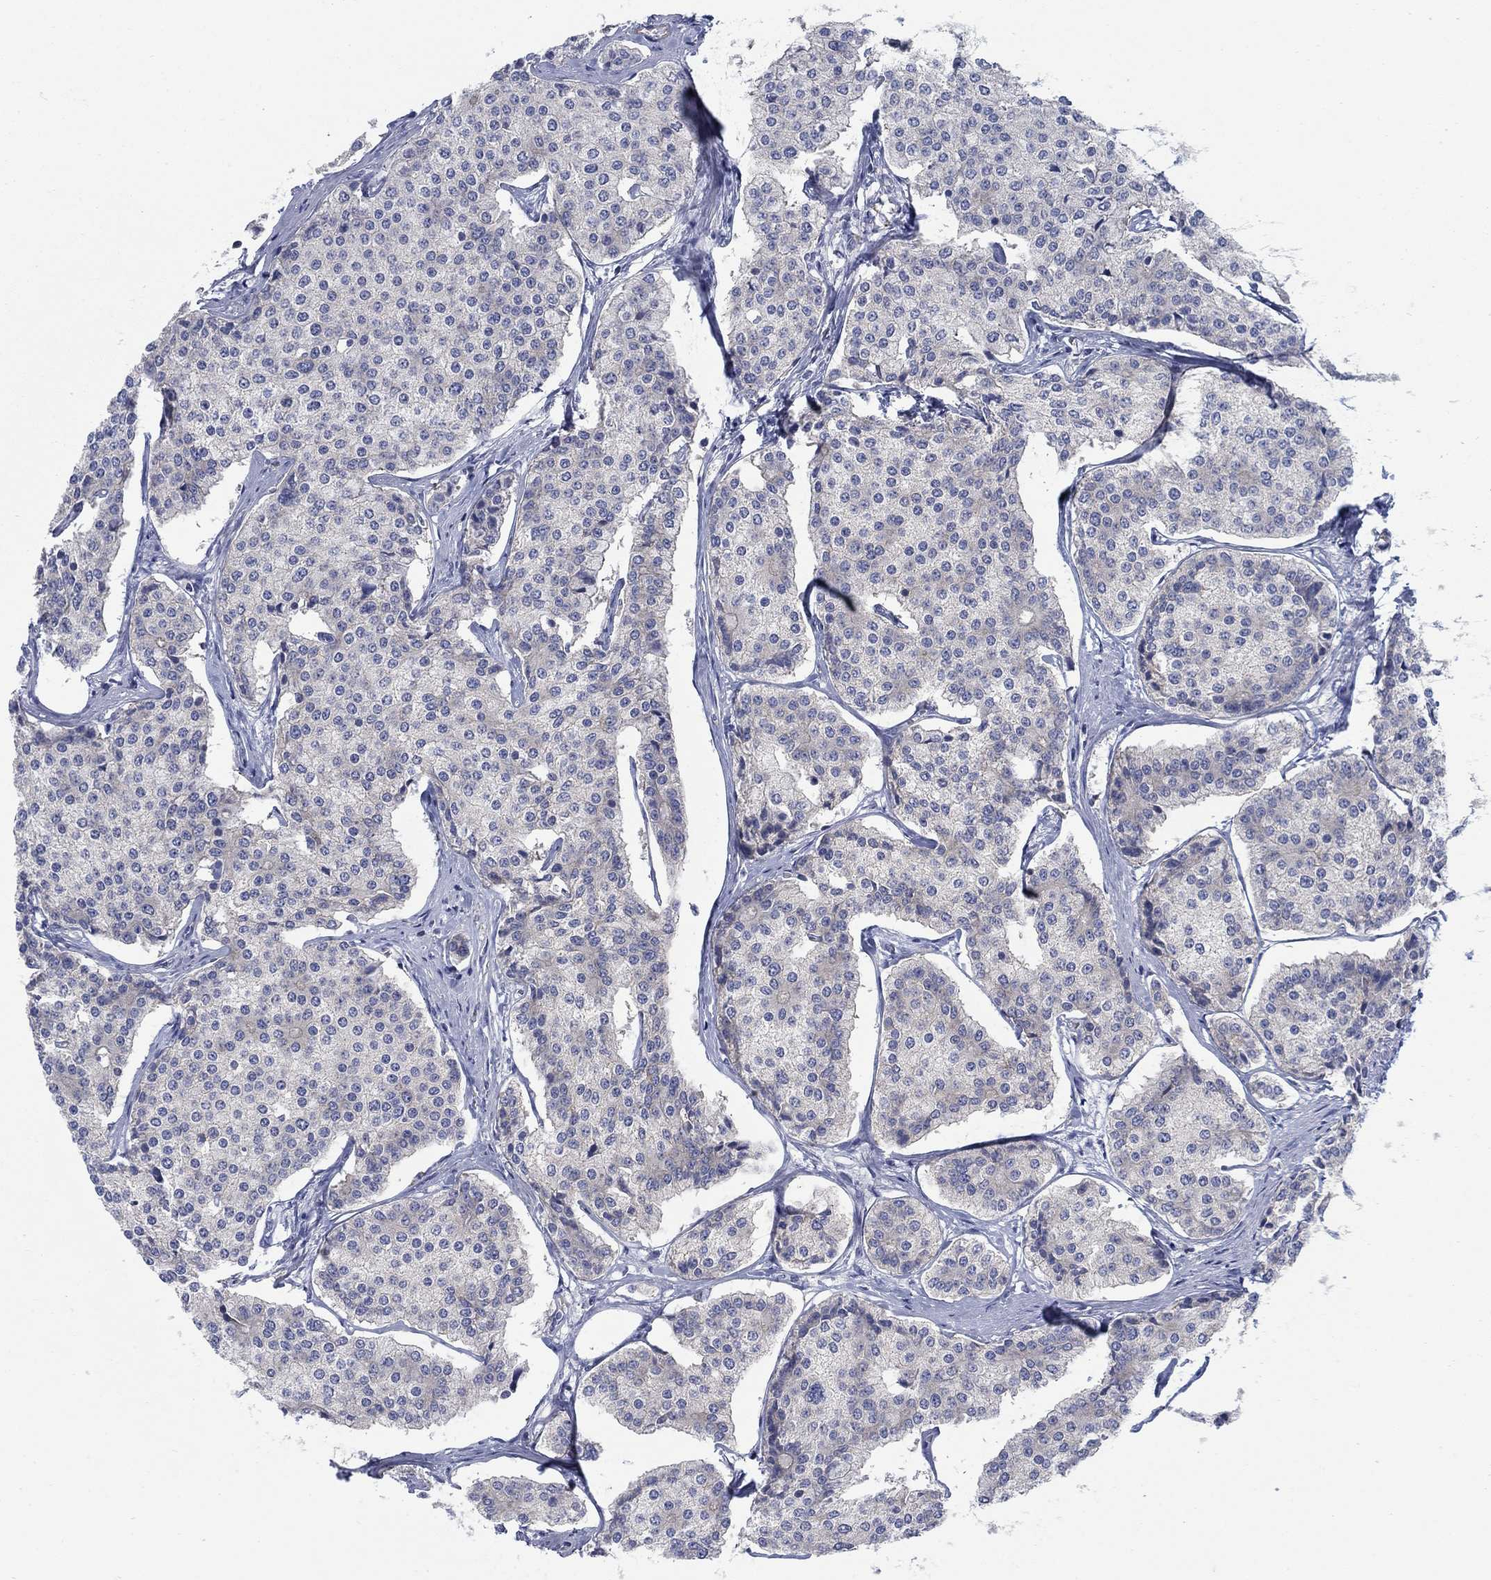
{"staining": {"intensity": "weak", "quantity": "<25%", "location": "cytoplasmic/membranous"}, "tissue": "carcinoid", "cell_type": "Tumor cells", "image_type": "cancer", "snomed": [{"axis": "morphology", "description": "Carcinoid, malignant, NOS"}, {"axis": "topography", "description": "Small intestine"}], "caption": "This is an immunohistochemistry photomicrograph of human carcinoid. There is no positivity in tumor cells.", "gene": "TMEM59", "patient": {"sex": "female", "age": 65}}